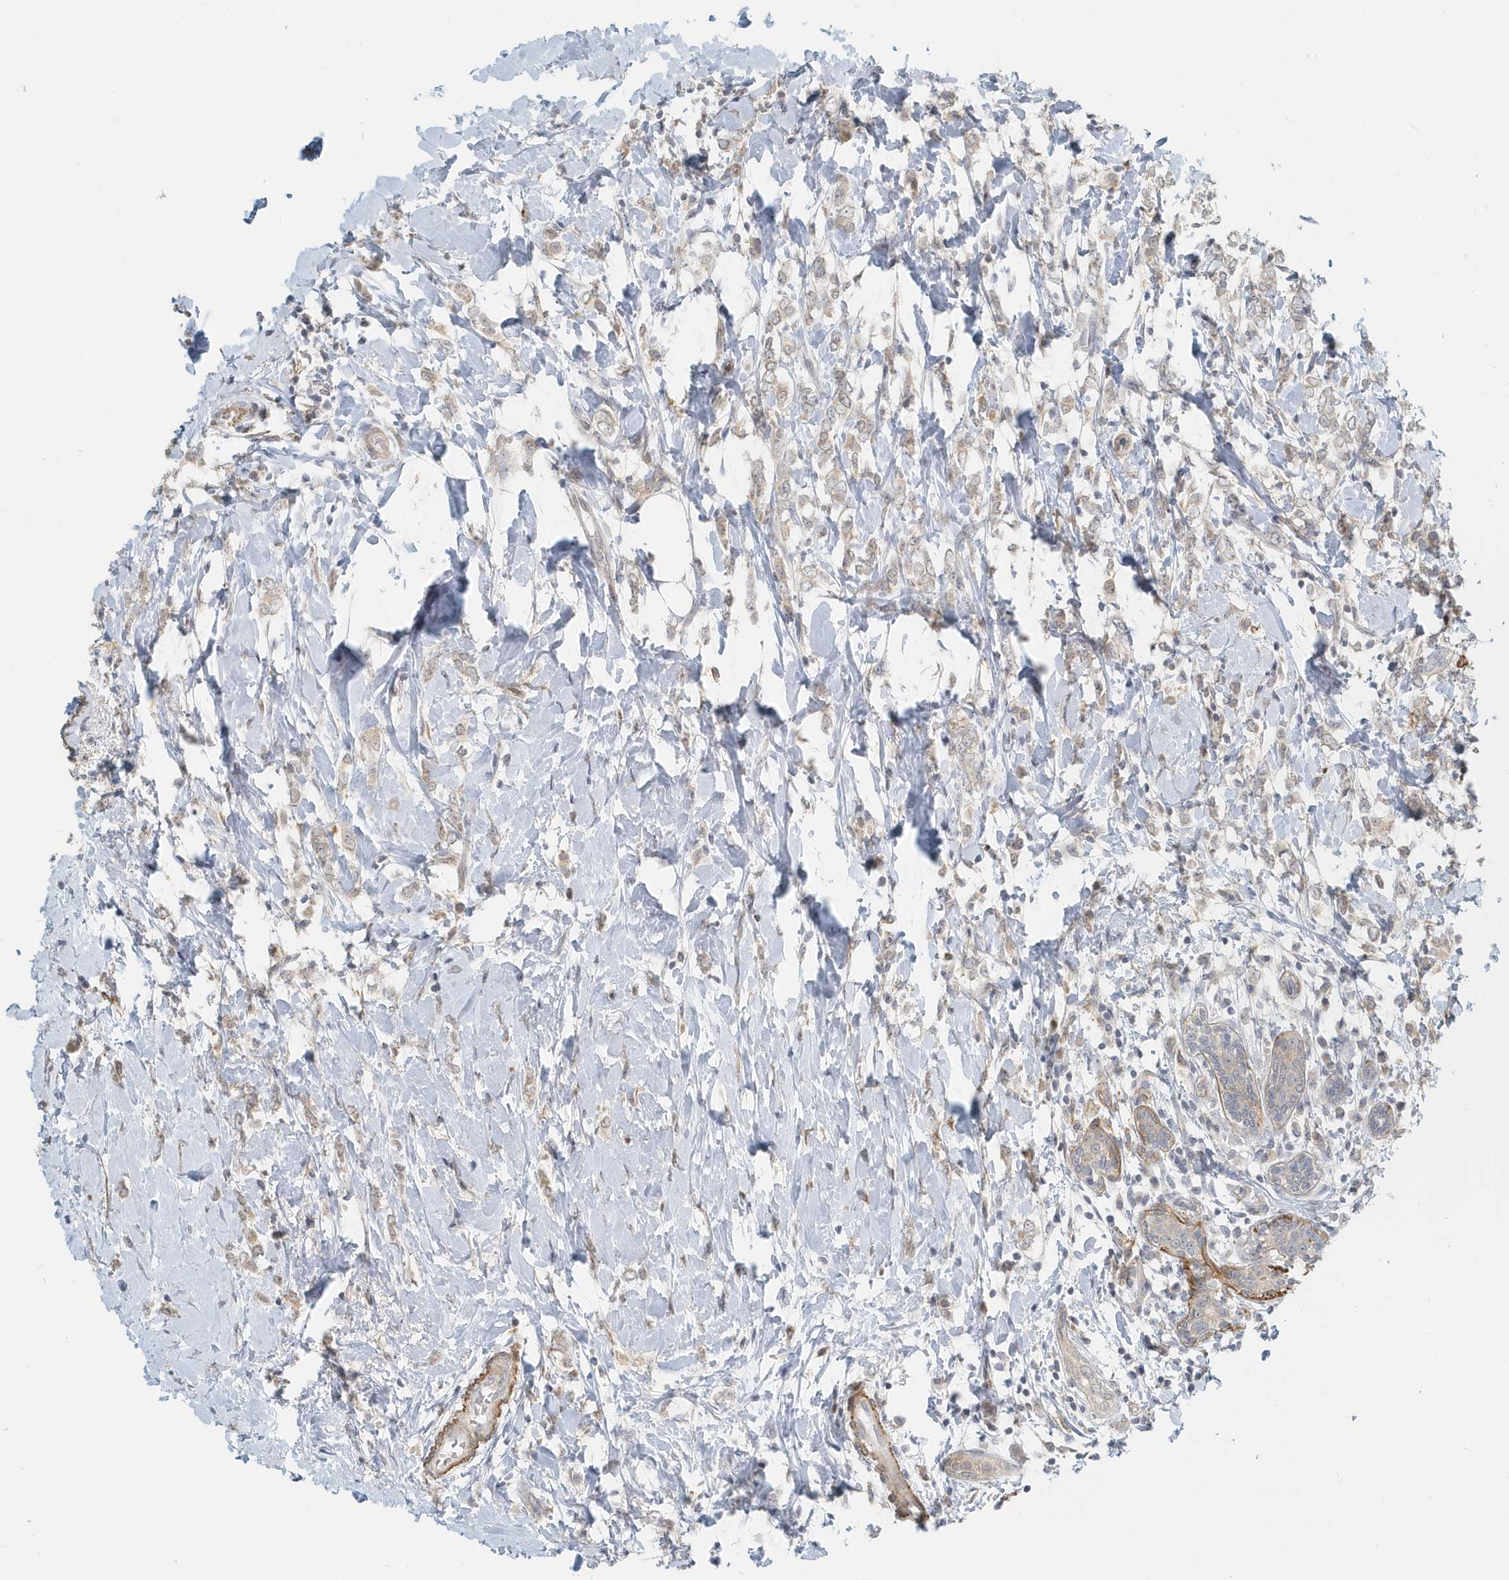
{"staining": {"intensity": "weak", "quantity": "<25%", "location": "cytoplasmic/membranous"}, "tissue": "breast cancer", "cell_type": "Tumor cells", "image_type": "cancer", "snomed": [{"axis": "morphology", "description": "Normal tissue, NOS"}, {"axis": "morphology", "description": "Lobular carcinoma"}, {"axis": "topography", "description": "Breast"}], "caption": "A high-resolution image shows IHC staining of breast cancer, which displays no significant positivity in tumor cells.", "gene": "NAPB", "patient": {"sex": "female", "age": 47}}